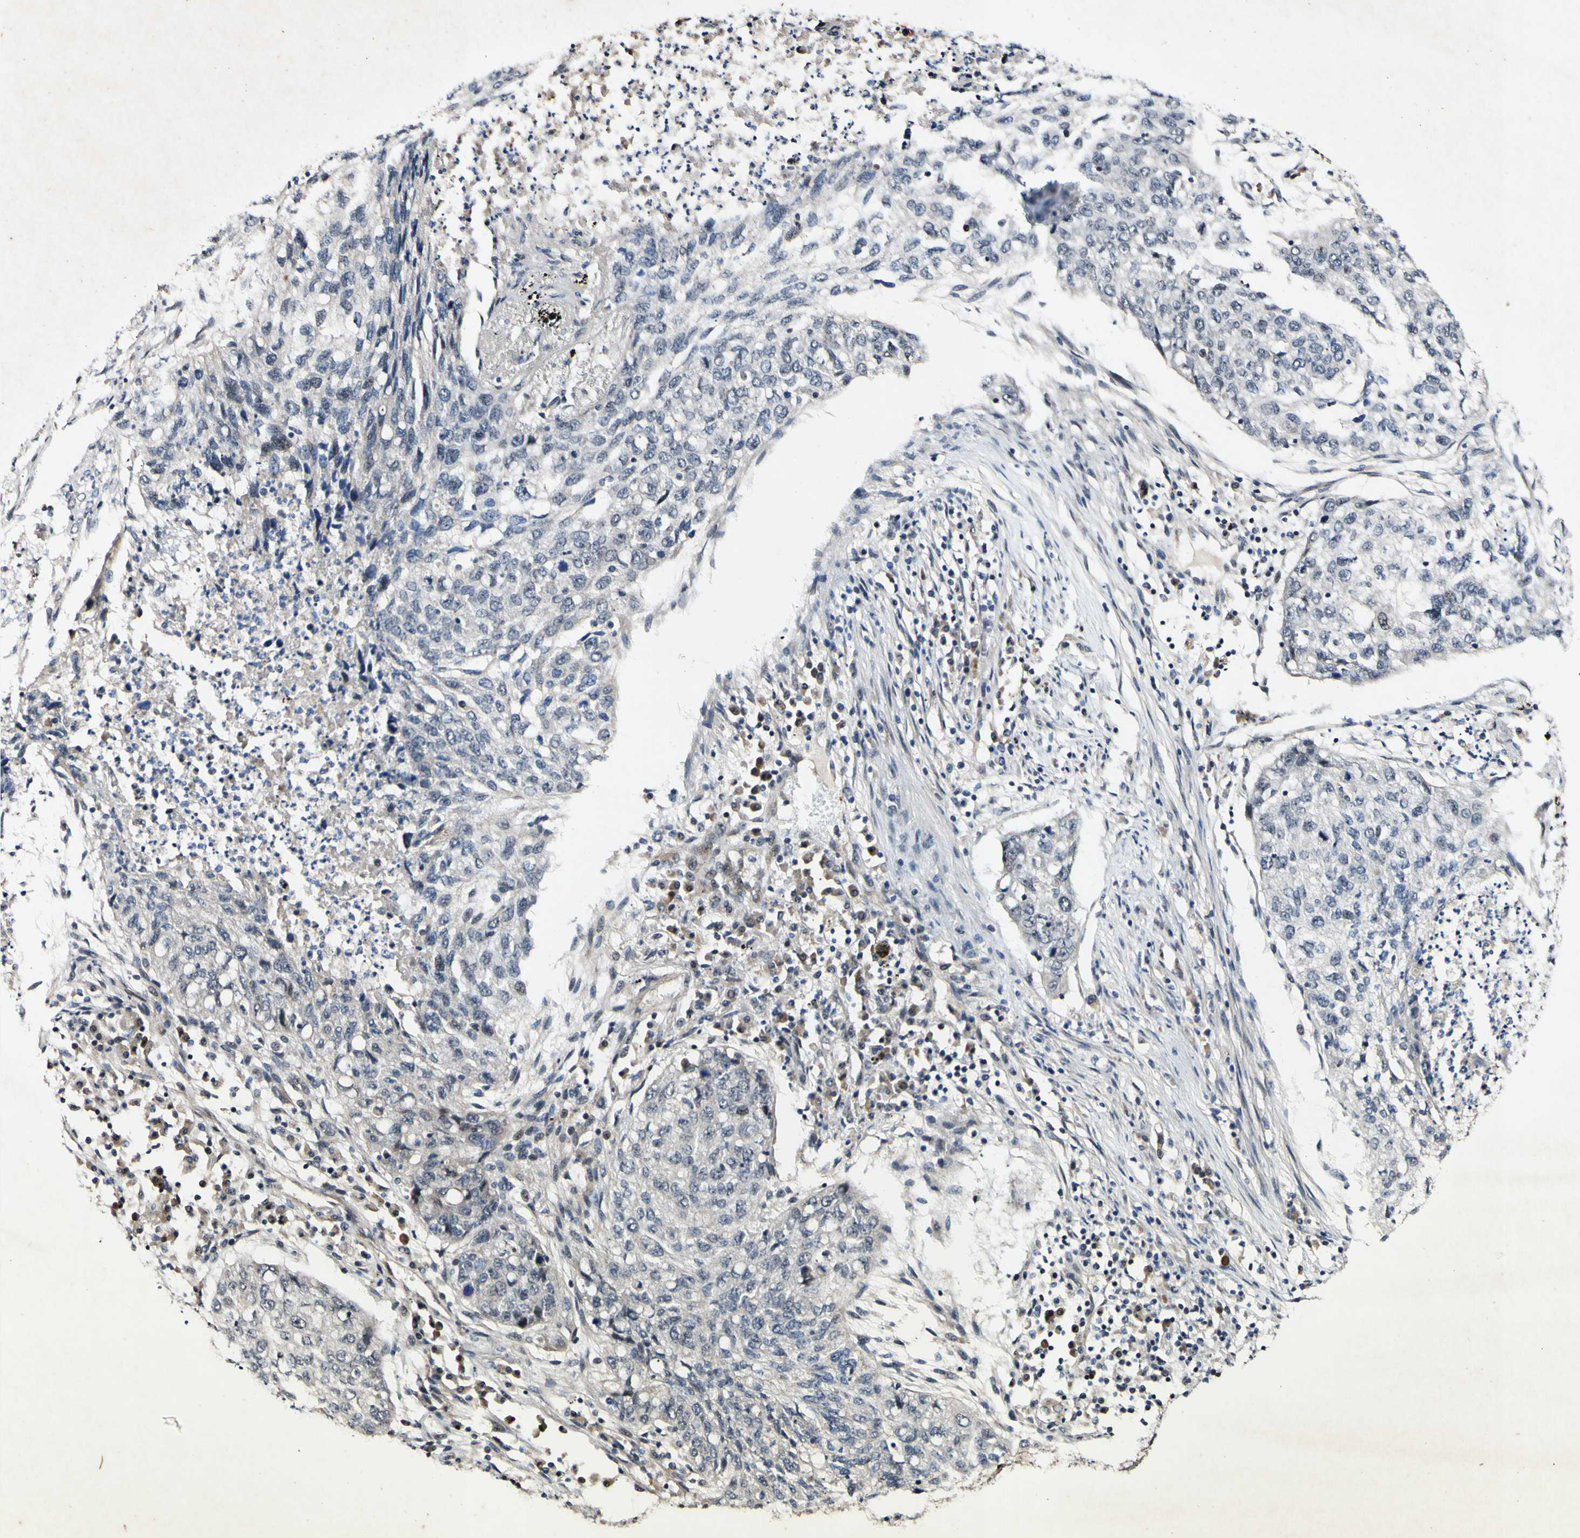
{"staining": {"intensity": "negative", "quantity": "none", "location": "none"}, "tissue": "lung cancer", "cell_type": "Tumor cells", "image_type": "cancer", "snomed": [{"axis": "morphology", "description": "Squamous cell carcinoma, NOS"}, {"axis": "topography", "description": "Lung"}], "caption": "Tumor cells show no significant expression in lung squamous cell carcinoma.", "gene": "POLR2F", "patient": {"sex": "female", "age": 63}}